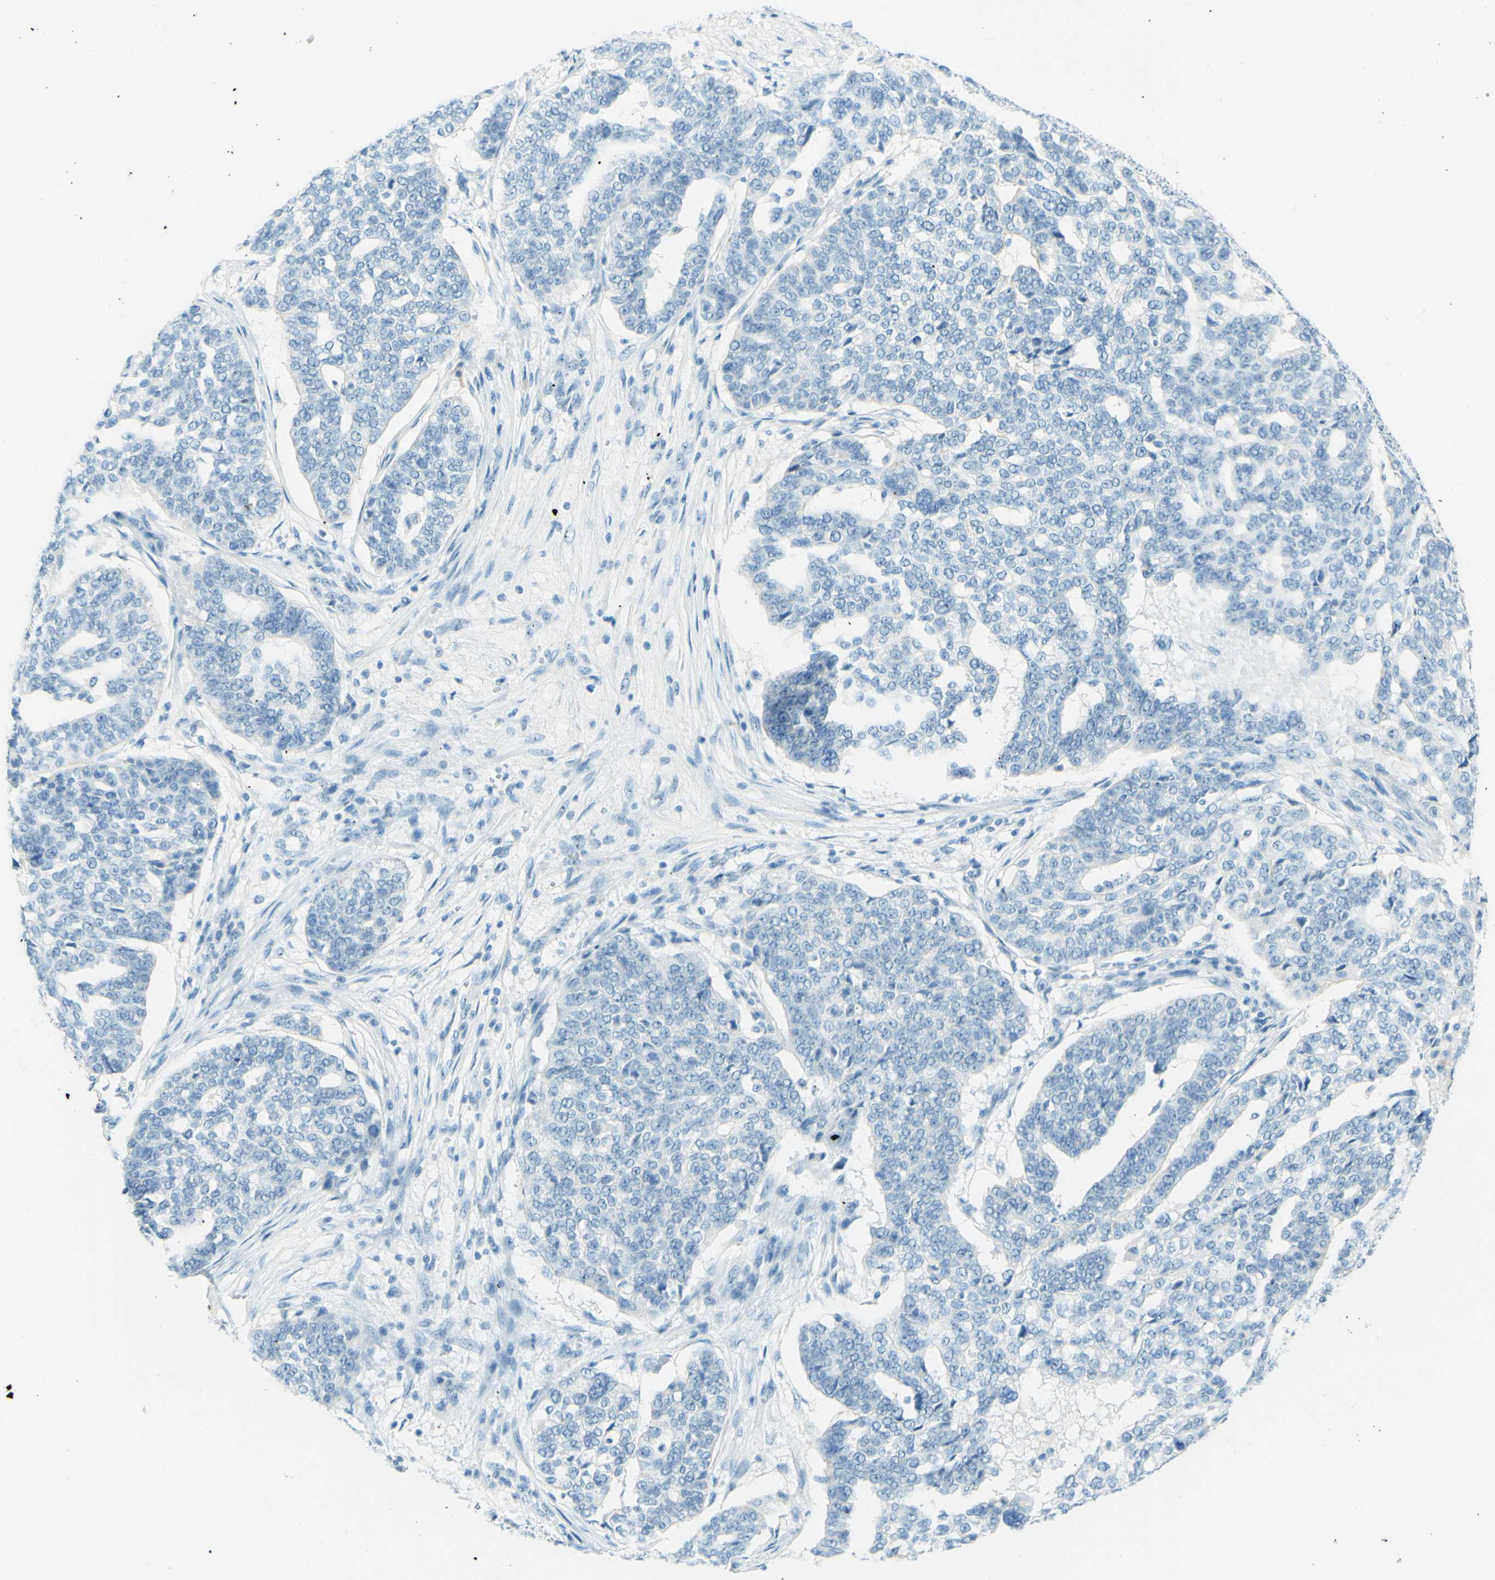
{"staining": {"intensity": "negative", "quantity": "none", "location": "none"}, "tissue": "ovarian cancer", "cell_type": "Tumor cells", "image_type": "cancer", "snomed": [{"axis": "morphology", "description": "Cystadenocarcinoma, serous, NOS"}, {"axis": "topography", "description": "Ovary"}], "caption": "This is an immunohistochemistry (IHC) micrograph of ovarian serous cystadenocarcinoma. There is no expression in tumor cells.", "gene": "FMR1NB", "patient": {"sex": "female", "age": 59}}